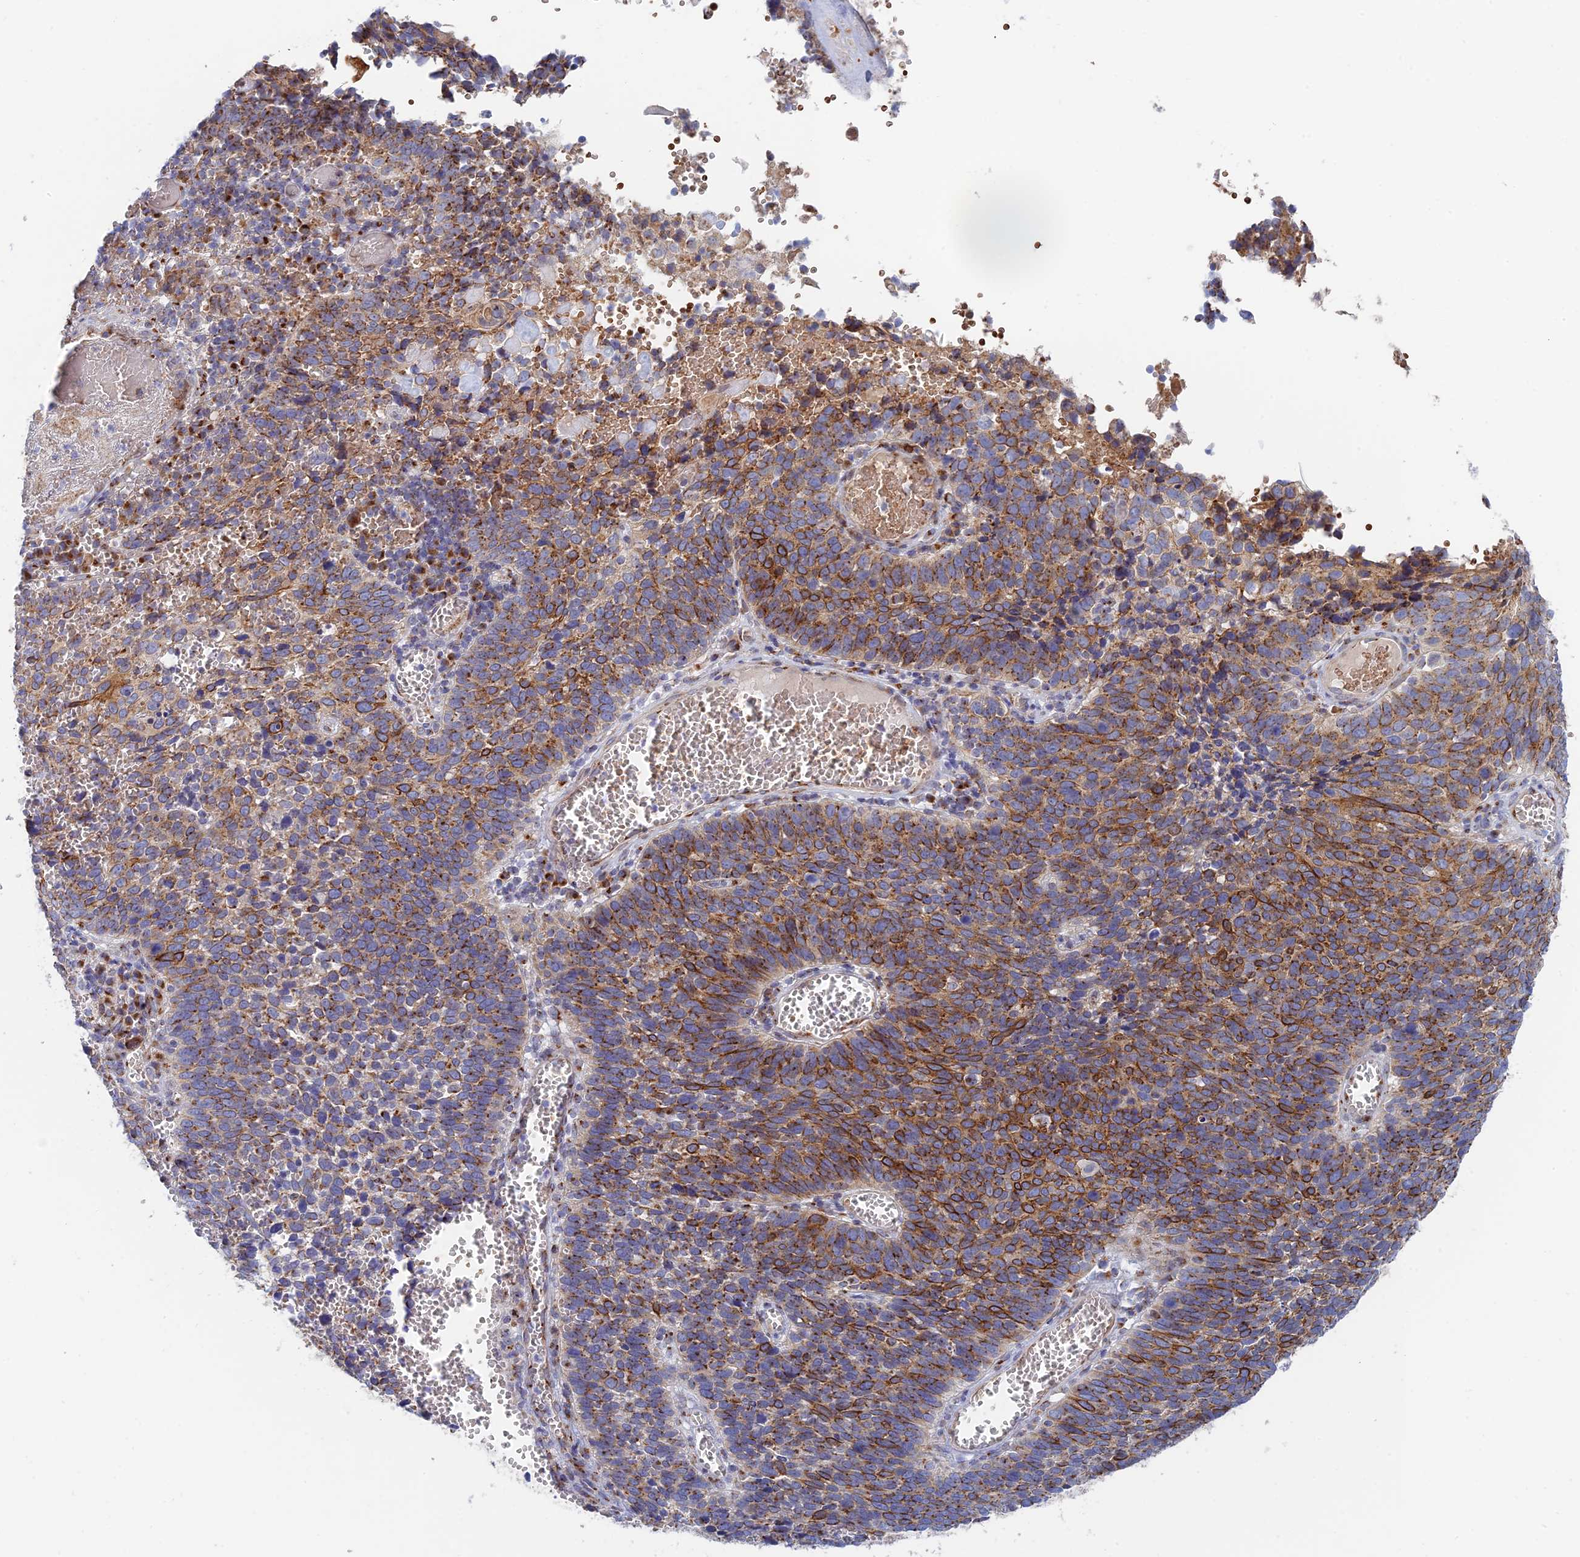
{"staining": {"intensity": "moderate", "quantity": ">75%", "location": "cytoplasmic/membranous"}, "tissue": "cervical cancer", "cell_type": "Tumor cells", "image_type": "cancer", "snomed": [{"axis": "morphology", "description": "Squamous cell carcinoma, NOS"}, {"axis": "topography", "description": "Cervix"}], "caption": "Protein expression analysis of human cervical cancer reveals moderate cytoplasmic/membranous positivity in about >75% of tumor cells.", "gene": "HS2ST1", "patient": {"sex": "female", "age": 39}}